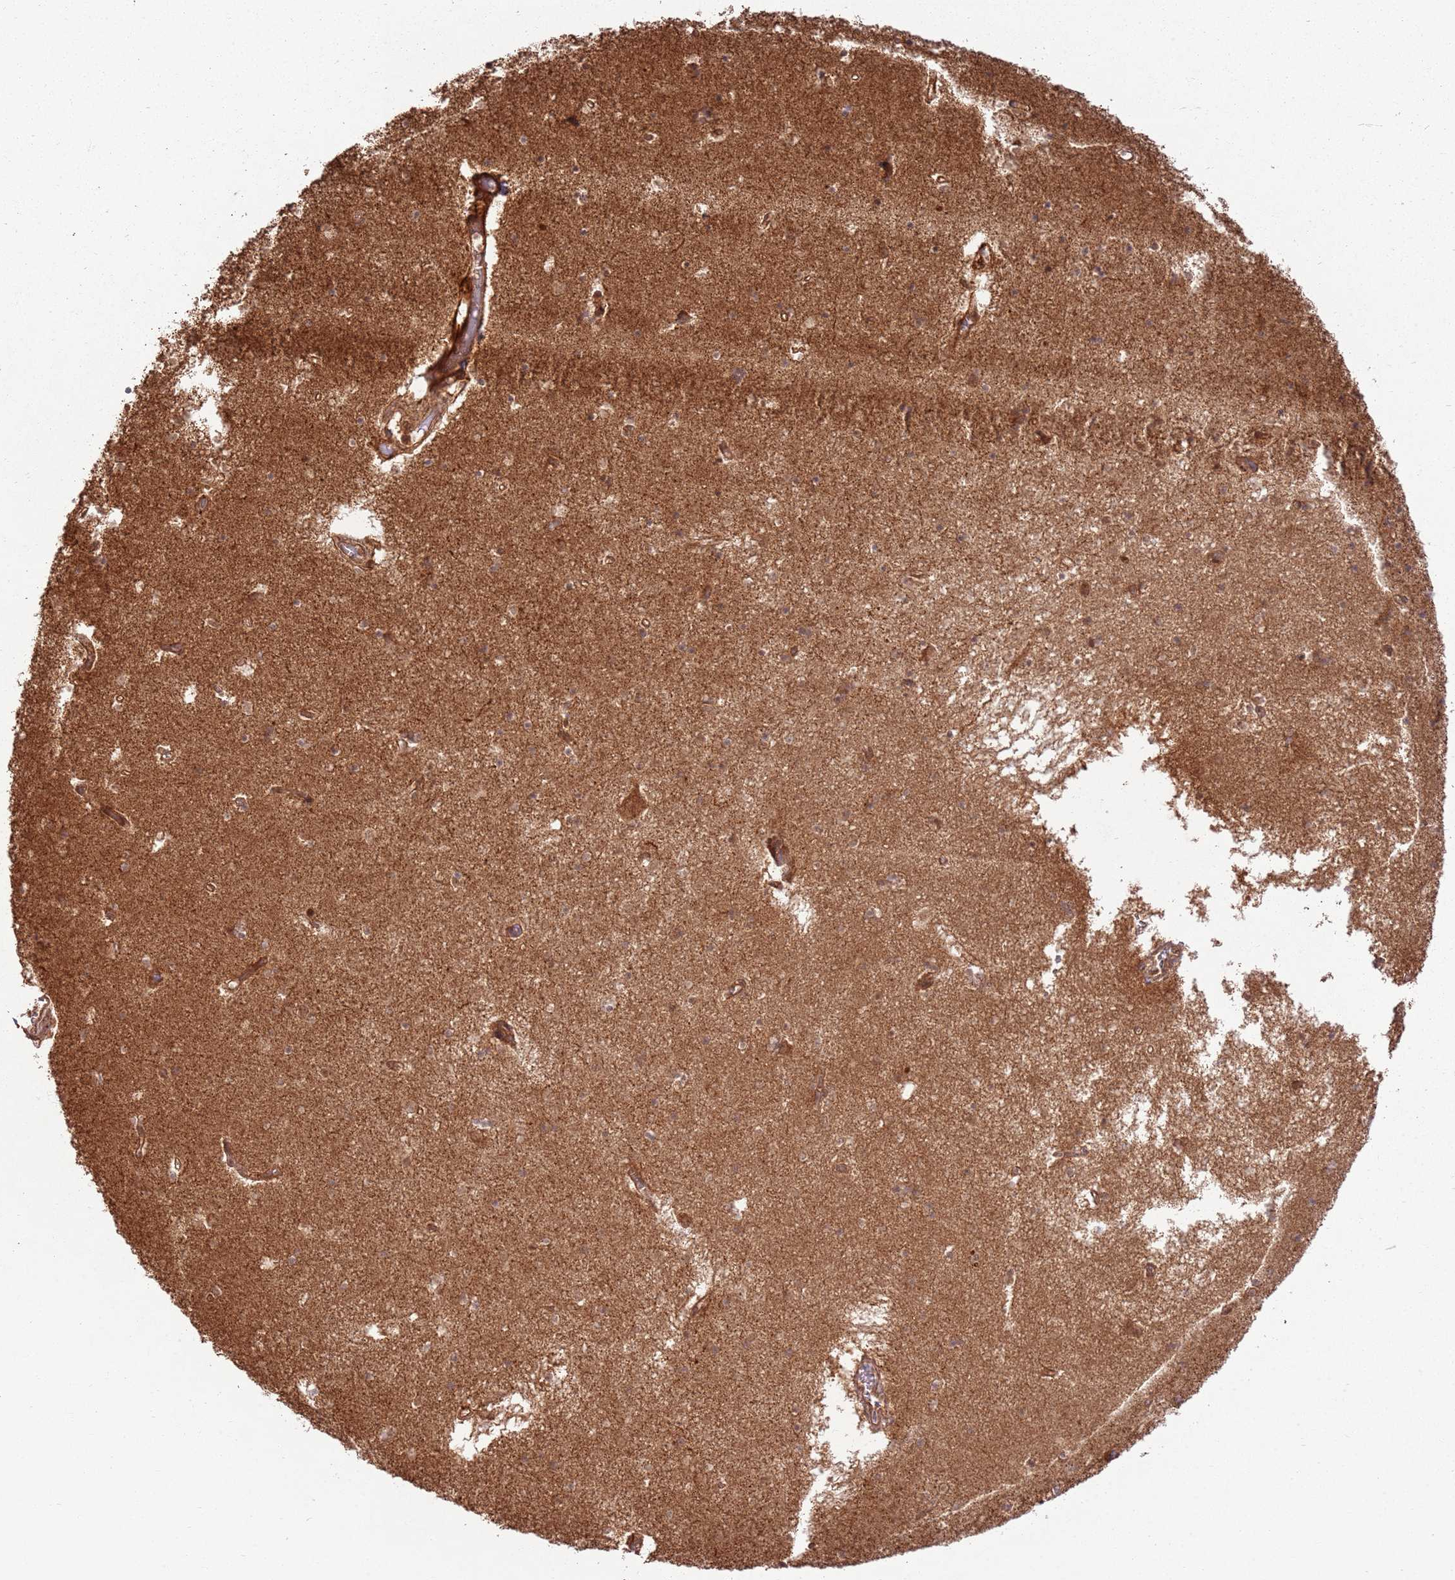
{"staining": {"intensity": "moderate", "quantity": "<25%", "location": "cytoplasmic/membranous,nuclear"}, "tissue": "hippocampus", "cell_type": "Glial cells", "image_type": "normal", "snomed": [{"axis": "morphology", "description": "Normal tissue, NOS"}, {"axis": "topography", "description": "Hippocampus"}], "caption": "This is a photomicrograph of immunohistochemistry (IHC) staining of benign hippocampus, which shows moderate positivity in the cytoplasmic/membranous,nuclear of glial cells.", "gene": "TBC1D13", "patient": {"sex": "male", "age": 70}}